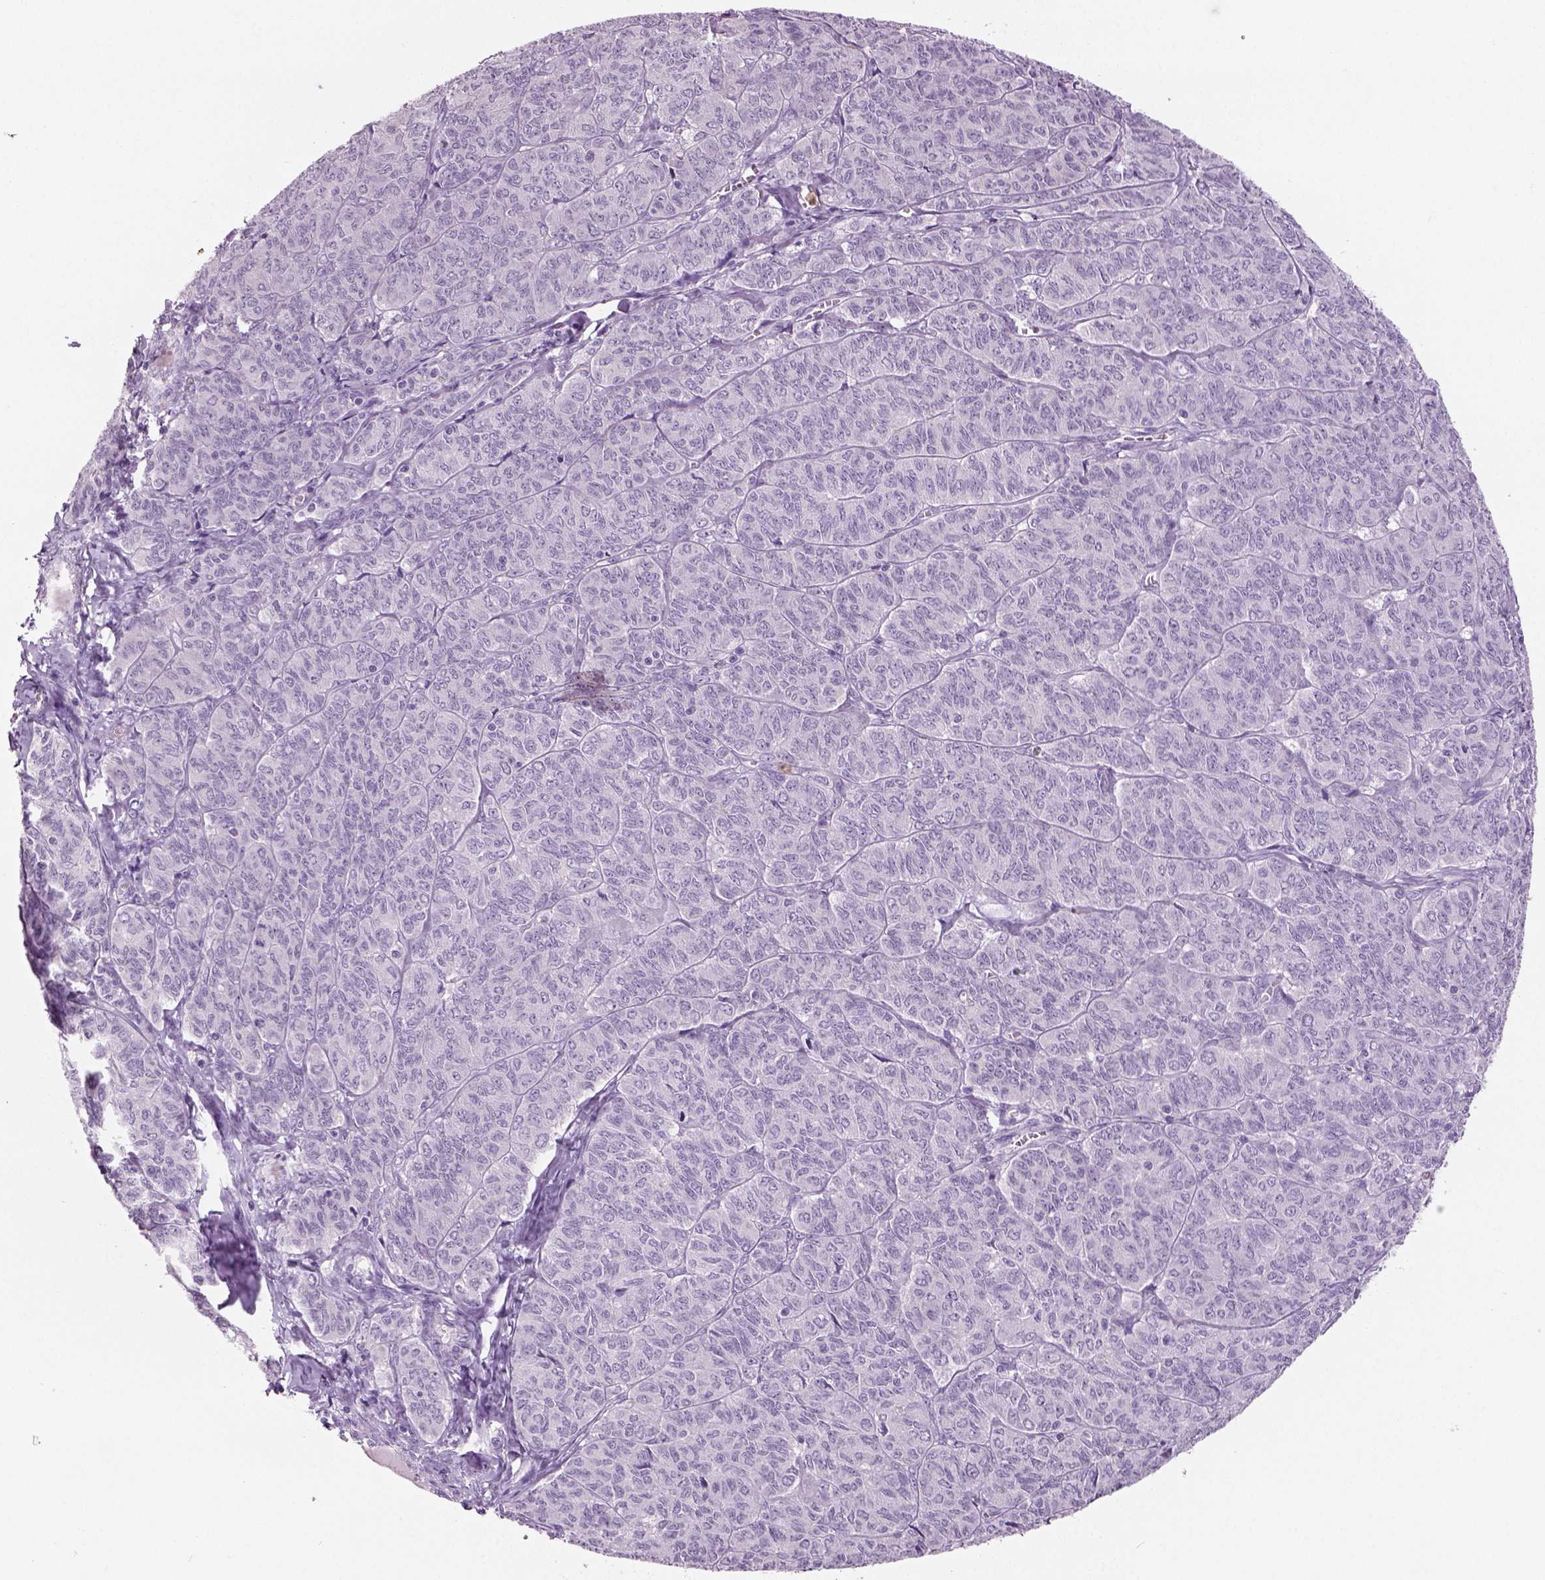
{"staining": {"intensity": "negative", "quantity": "none", "location": "none"}, "tissue": "ovarian cancer", "cell_type": "Tumor cells", "image_type": "cancer", "snomed": [{"axis": "morphology", "description": "Carcinoma, endometroid"}, {"axis": "topography", "description": "Ovary"}], "caption": "DAB (3,3'-diaminobenzidine) immunohistochemical staining of human ovarian cancer (endometroid carcinoma) exhibits no significant staining in tumor cells.", "gene": "NECAB2", "patient": {"sex": "female", "age": 80}}